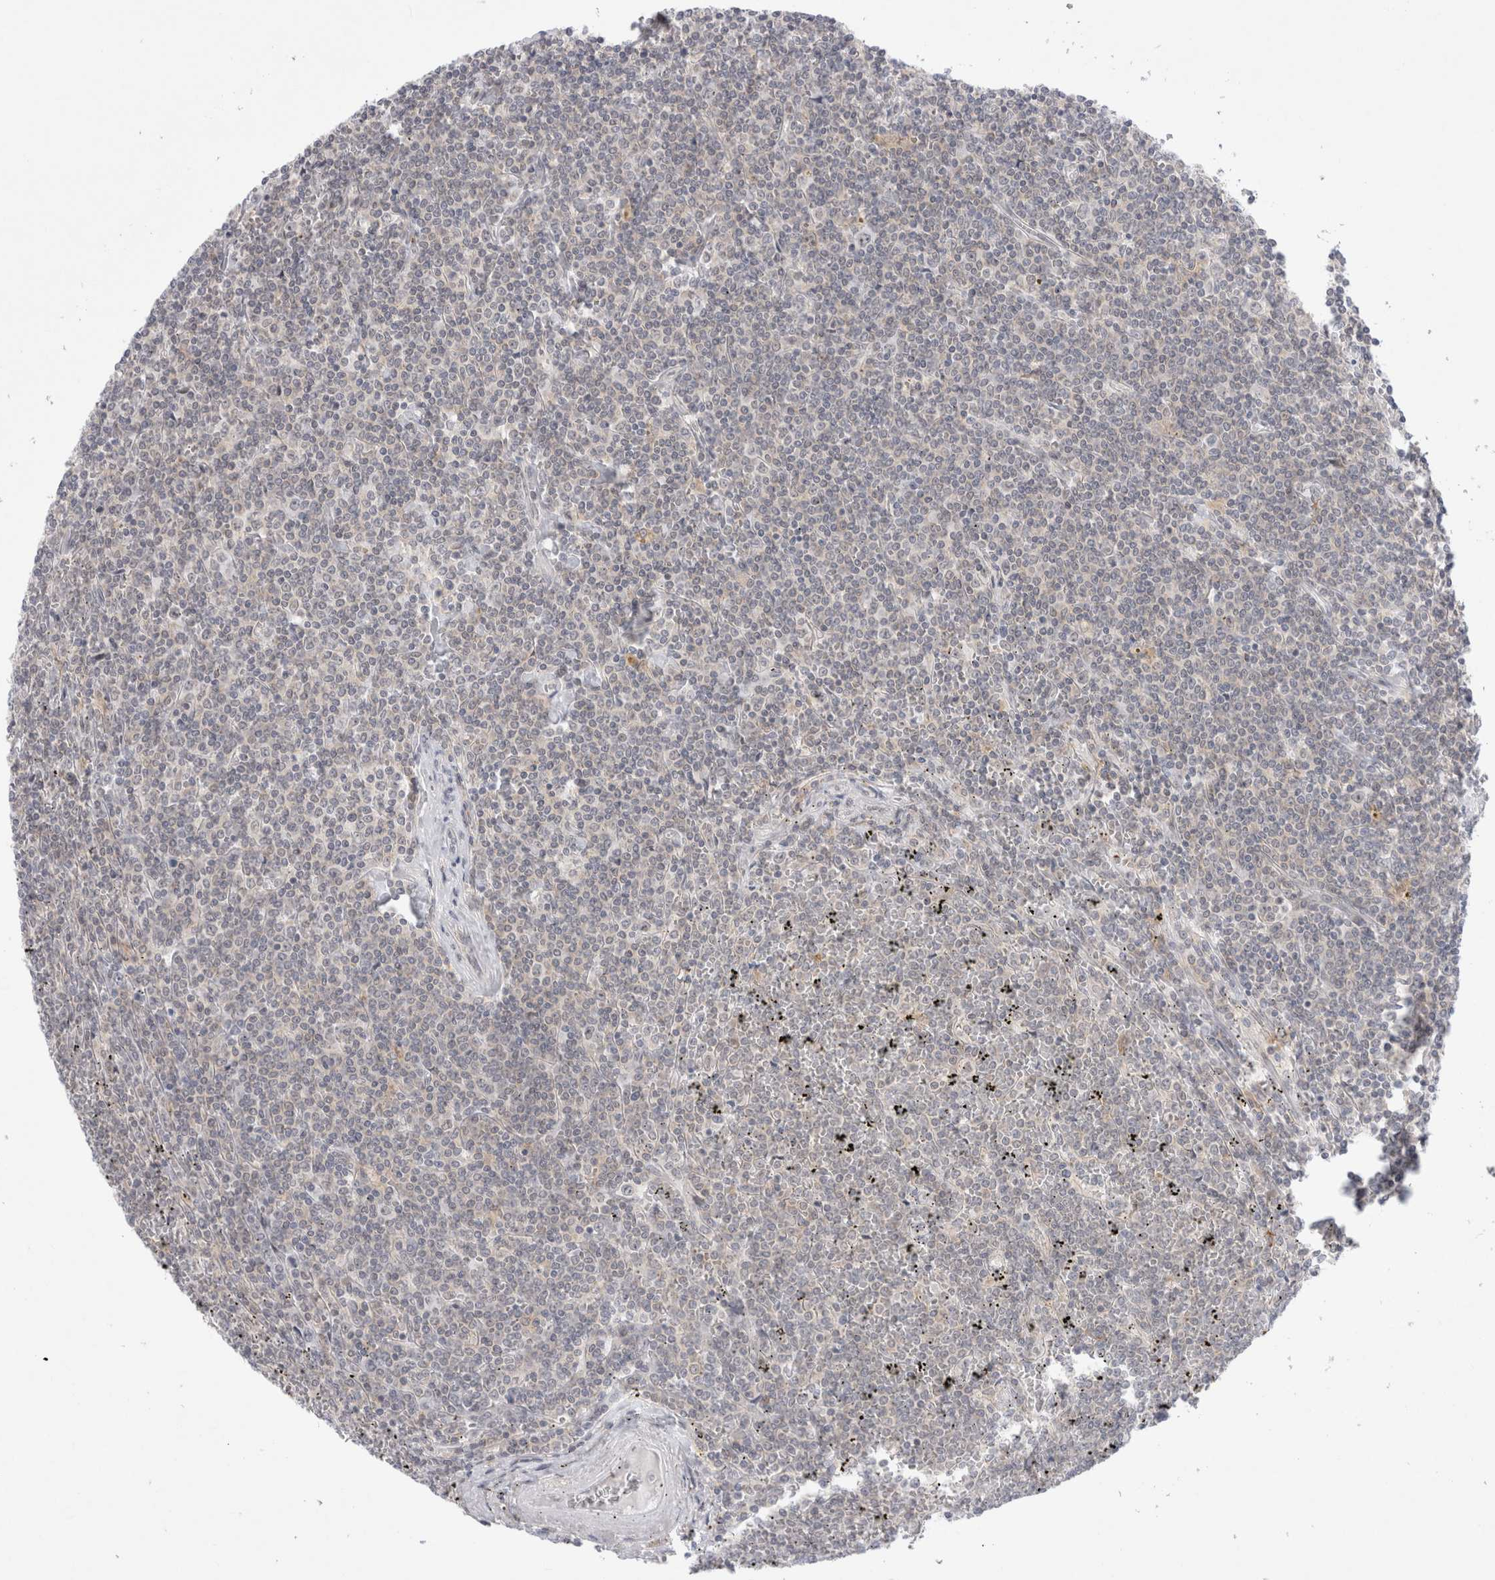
{"staining": {"intensity": "negative", "quantity": "none", "location": "none"}, "tissue": "lymphoma", "cell_type": "Tumor cells", "image_type": "cancer", "snomed": [{"axis": "morphology", "description": "Malignant lymphoma, non-Hodgkin's type, Low grade"}, {"axis": "topography", "description": "Spleen"}], "caption": "The image displays no significant expression in tumor cells of lymphoma.", "gene": "CERS5", "patient": {"sex": "female", "age": 19}}